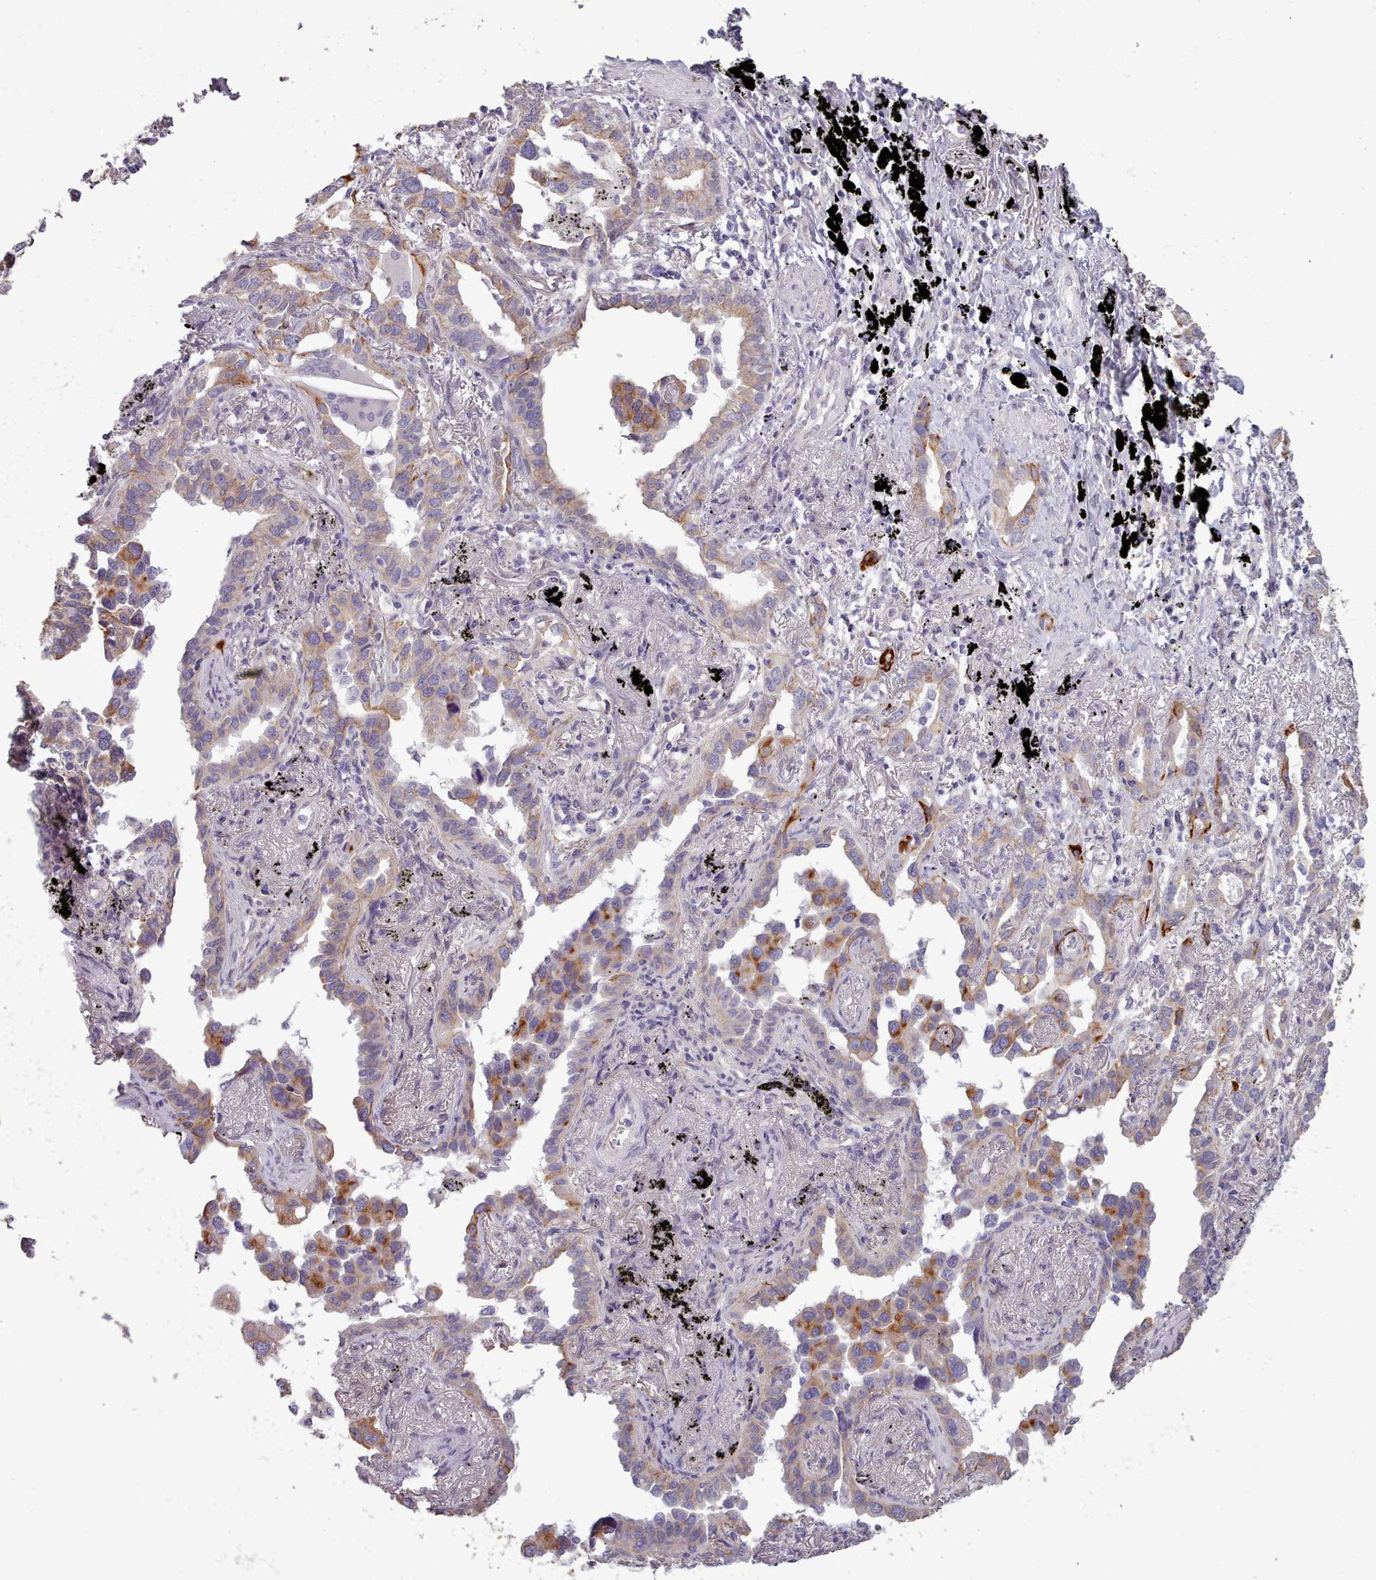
{"staining": {"intensity": "moderate", "quantity": "25%-75%", "location": "cytoplasmic/membranous"}, "tissue": "lung cancer", "cell_type": "Tumor cells", "image_type": "cancer", "snomed": [{"axis": "morphology", "description": "Adenocarcinoma, NOS"}, {"axis": "topography", "description": "Lung"}], "caption": "This histopathology image exhibits immunohistochemistry (IHC) staining of lung cancer, with medium moderate cytoplasmic/membranous positivity in approximately 25%-75% of tumor cells.", "gene": "PLD4", "patient": {"sex": "male", "age": 67}}